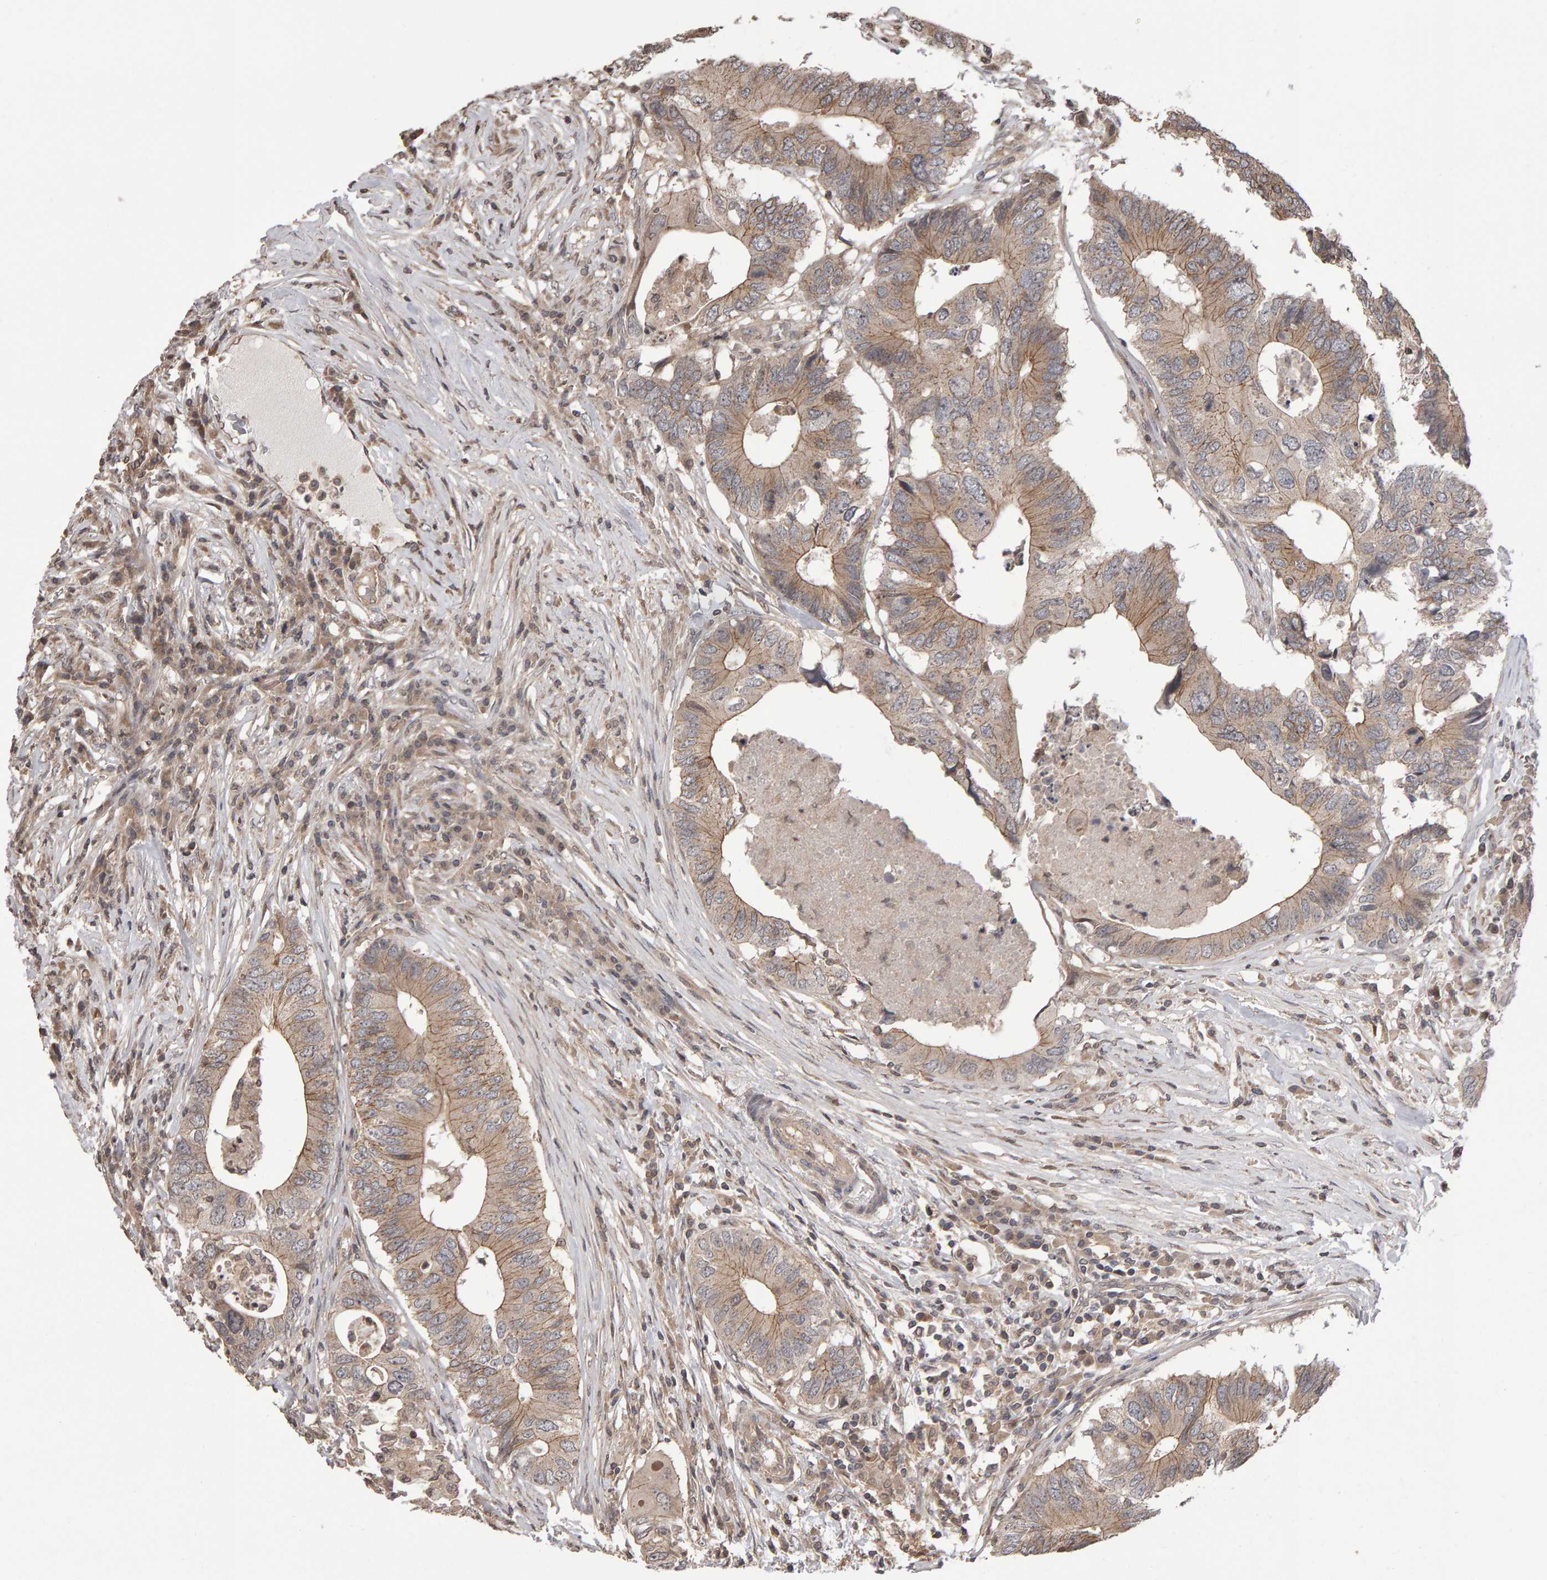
{"staining": {"intensity": "weak", "quantity": ">75%", "location": "cytoplasmic/membranous"}, "tissue": "colorectal cancer", "cell_type": "Tumor cells", "image_type": "cancer", "snomed": [{"axis": "morphology", "description": "Adenocarcinoma, NOS"}, {"axis": "topography", "description": "Colon"}], "caption": "Immunohistochemistry (DAB (3,3'-diaminobenzidine)) staining of colorectal cancer (adenocarcinoma) exhibits weak cytoplasmic/membranous protein positivity in approximately >75% of tumor cells. (IHC, brightfield microscopy, high magnification).", "gene": "SCRIB", "patient": {"sex": "male", "age": 71}}